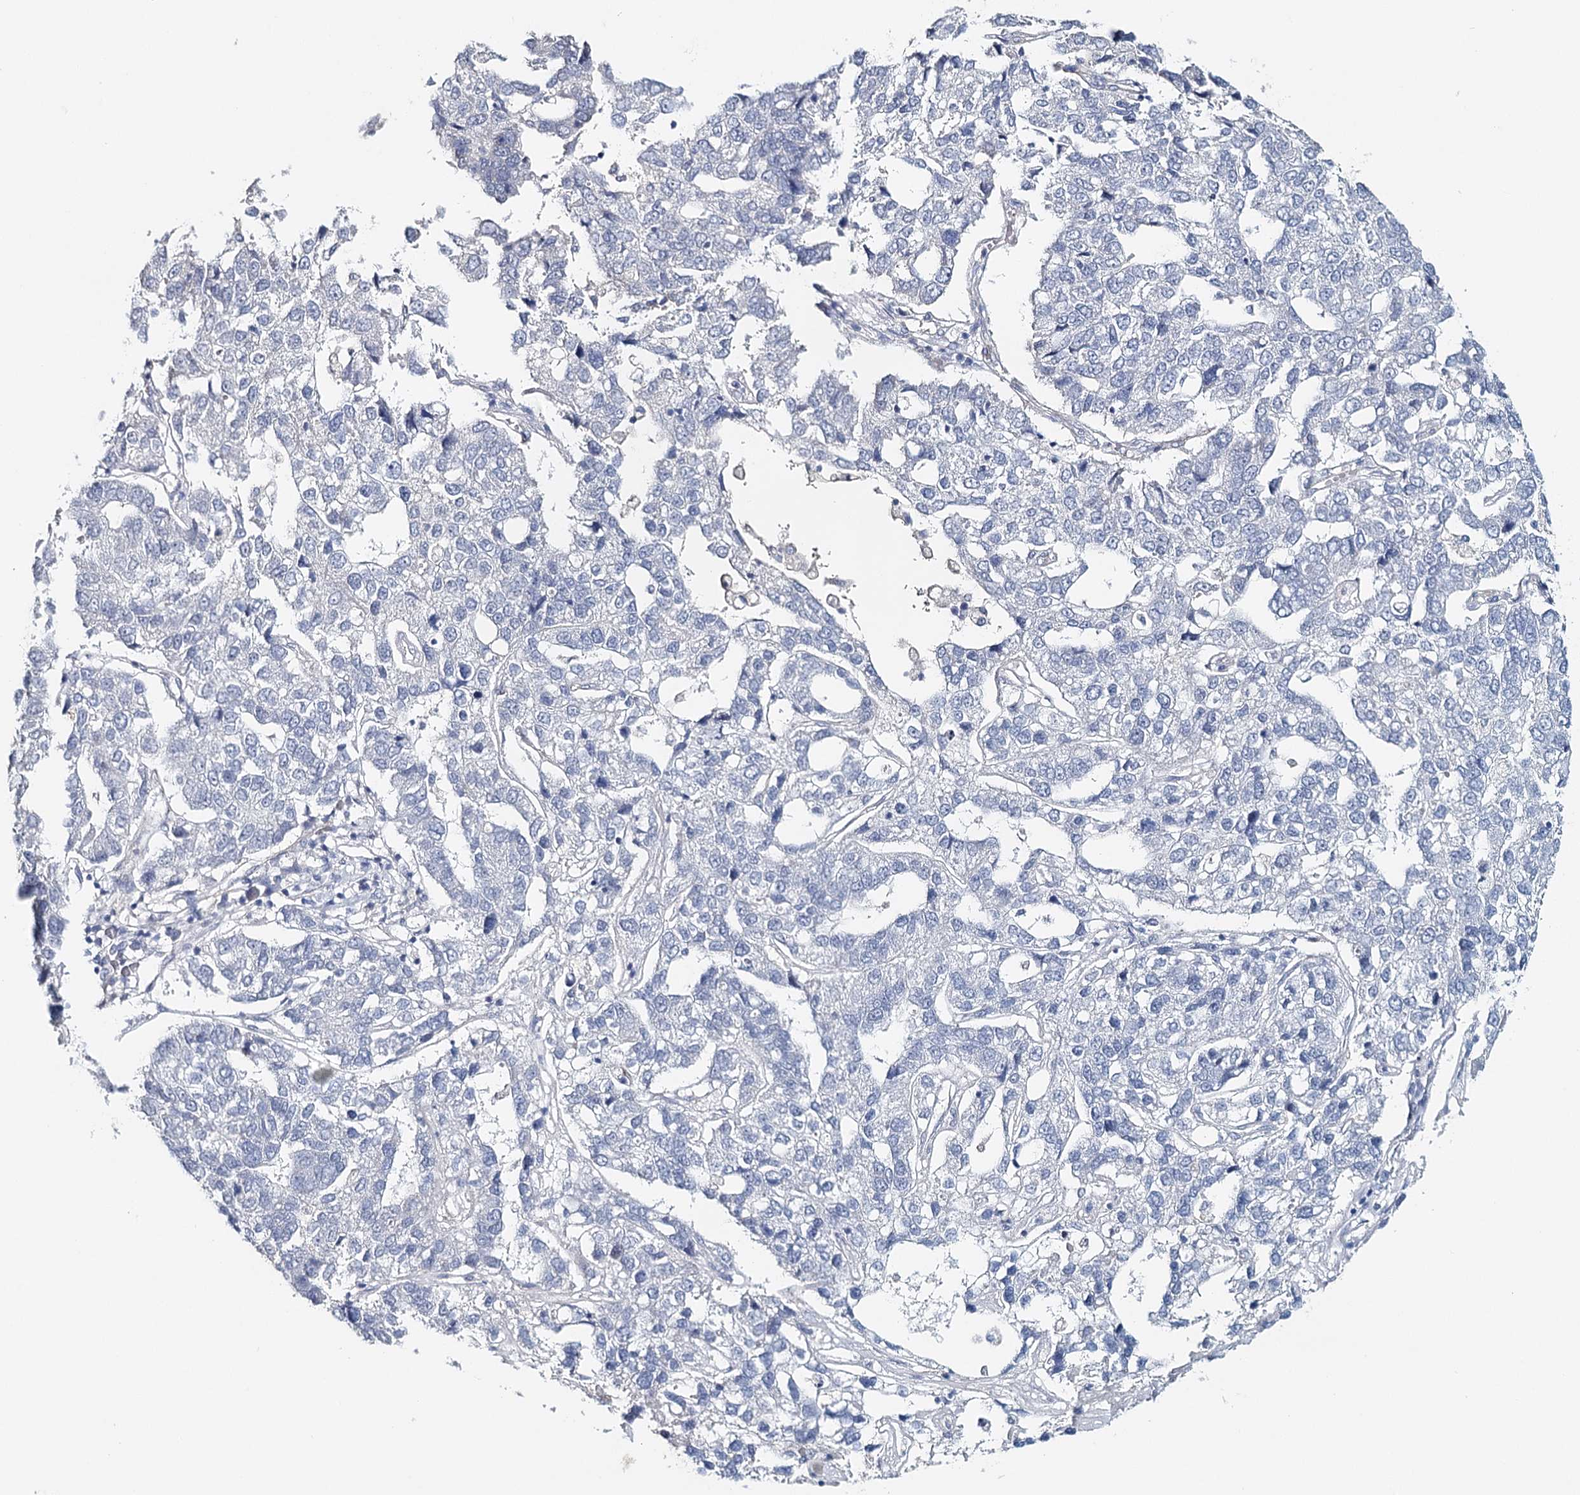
{"staining": {"intensity": "negative", "quantity": "none", "location": "none"}, "tissue": "pancreatic cancer", "cell_type": "Tumor cells", "image_type": "cancer", "snomed": [{"axis": "morphology", "description": "Adenocarcinoma, NOS"}, {"axis": "topography", "description": "Pancreas"}], "caption": "Pancreatic adenocarcinoma was stained to show a protein in brown. There is no significant staining in tumor cells. (DAB (3,3'-diaminobenzidine) IHC, high magnification).", "gene": "SYNPO", "patient": {"sex": "female", "age": 61}}